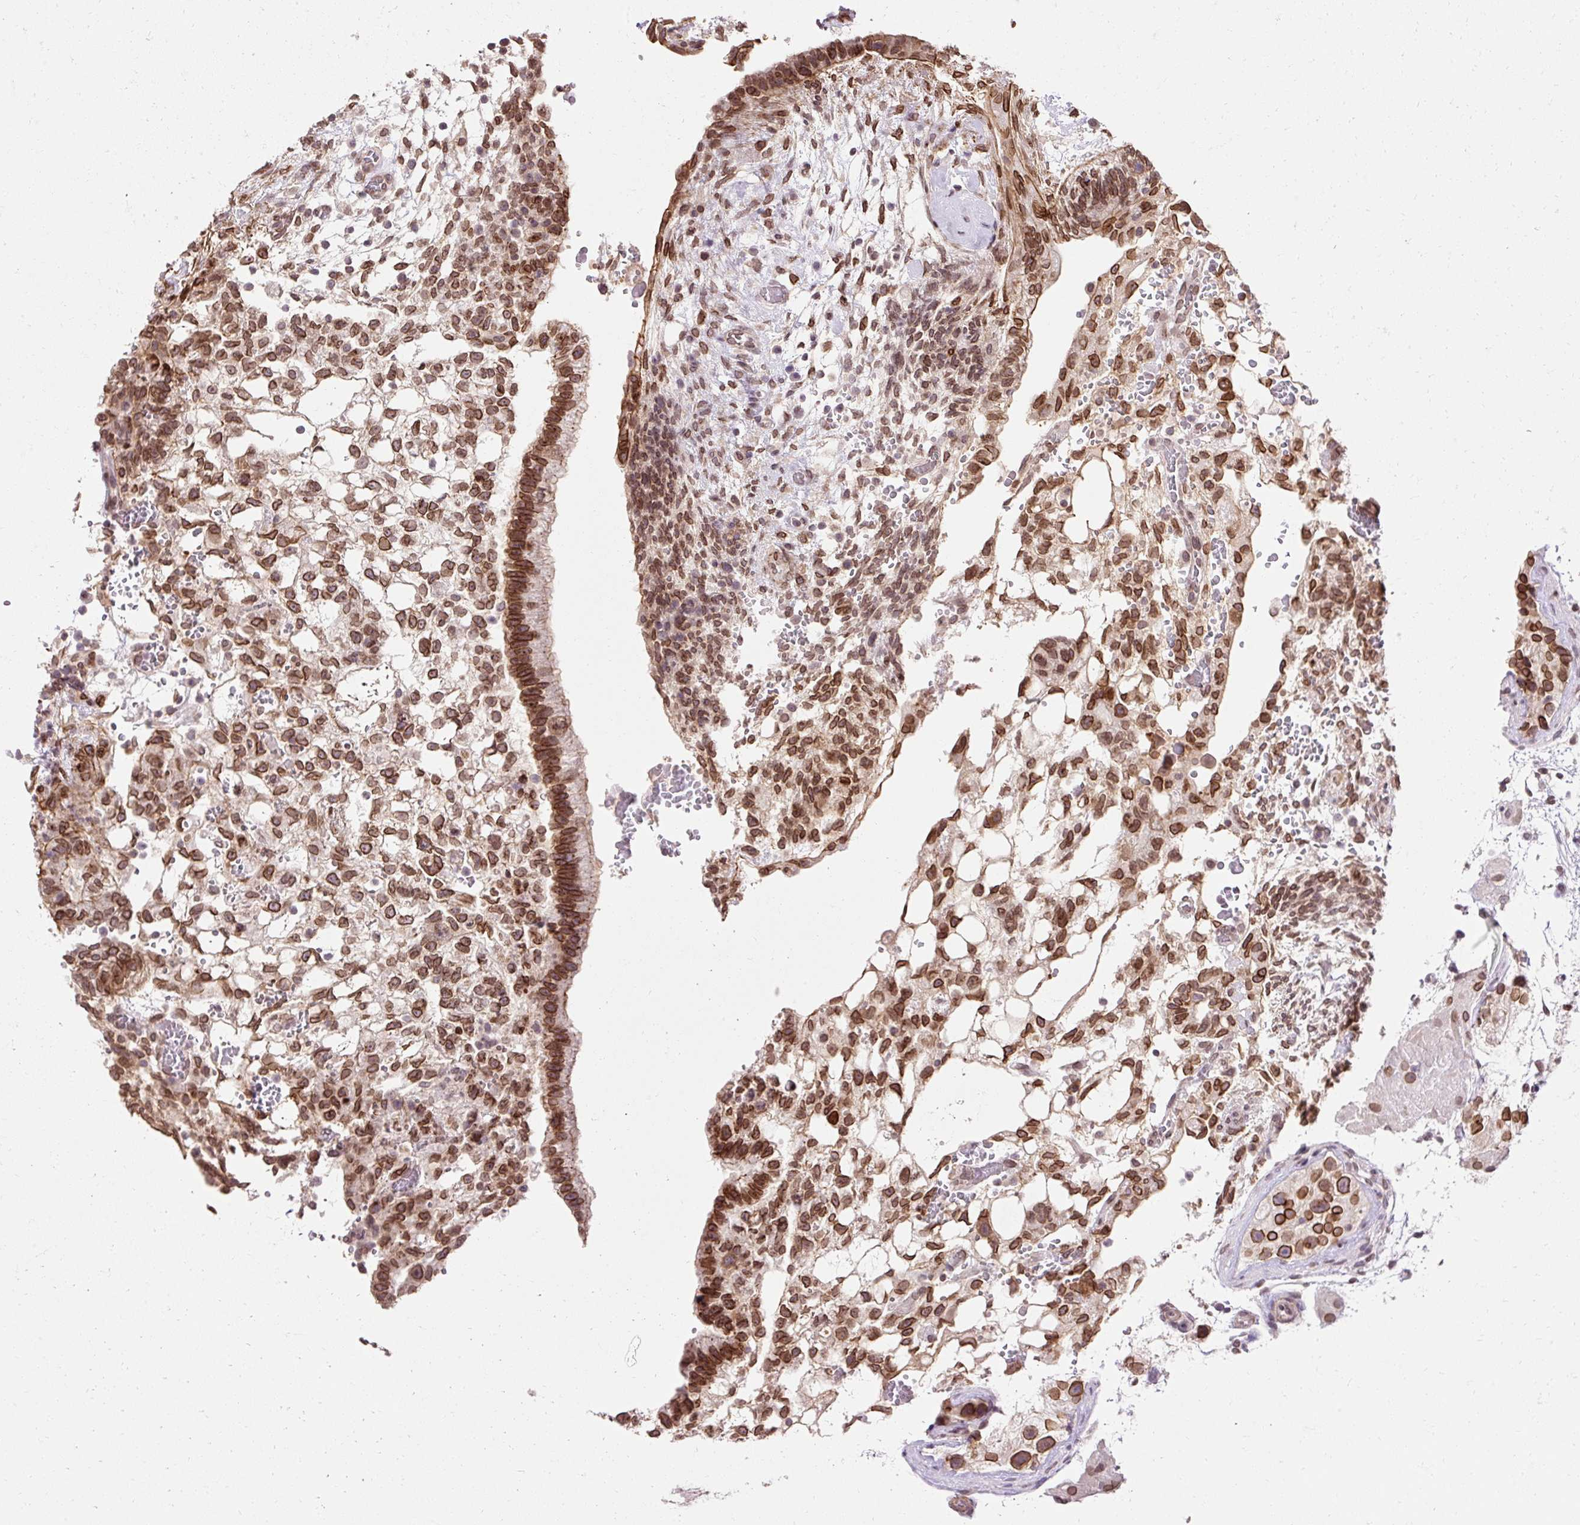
{"staining": {"intensity": "strong", "quantity": ">75%", "location": "cytoplasmic/membranous,nuclear"}, "tissue": "testis cancer", "cell_type": "Tumor cells", "image_type": "cancer", "snomed": [{"axis": "morphology", "description": "Normal tissue, NOS"}, {"axis": "morphology", "description": "Carcinoma, Embryonal, NOS"}, {"axis": "topography", "description": "Testis"}], "caption": "Protein staining demonstrates strong cytoplasmic/membranous and nuclear staining in approximately >75% of tumor cells in testis cancer.", "gene": "ZNF610", "patient": {"sex": "male", "age": 32}}